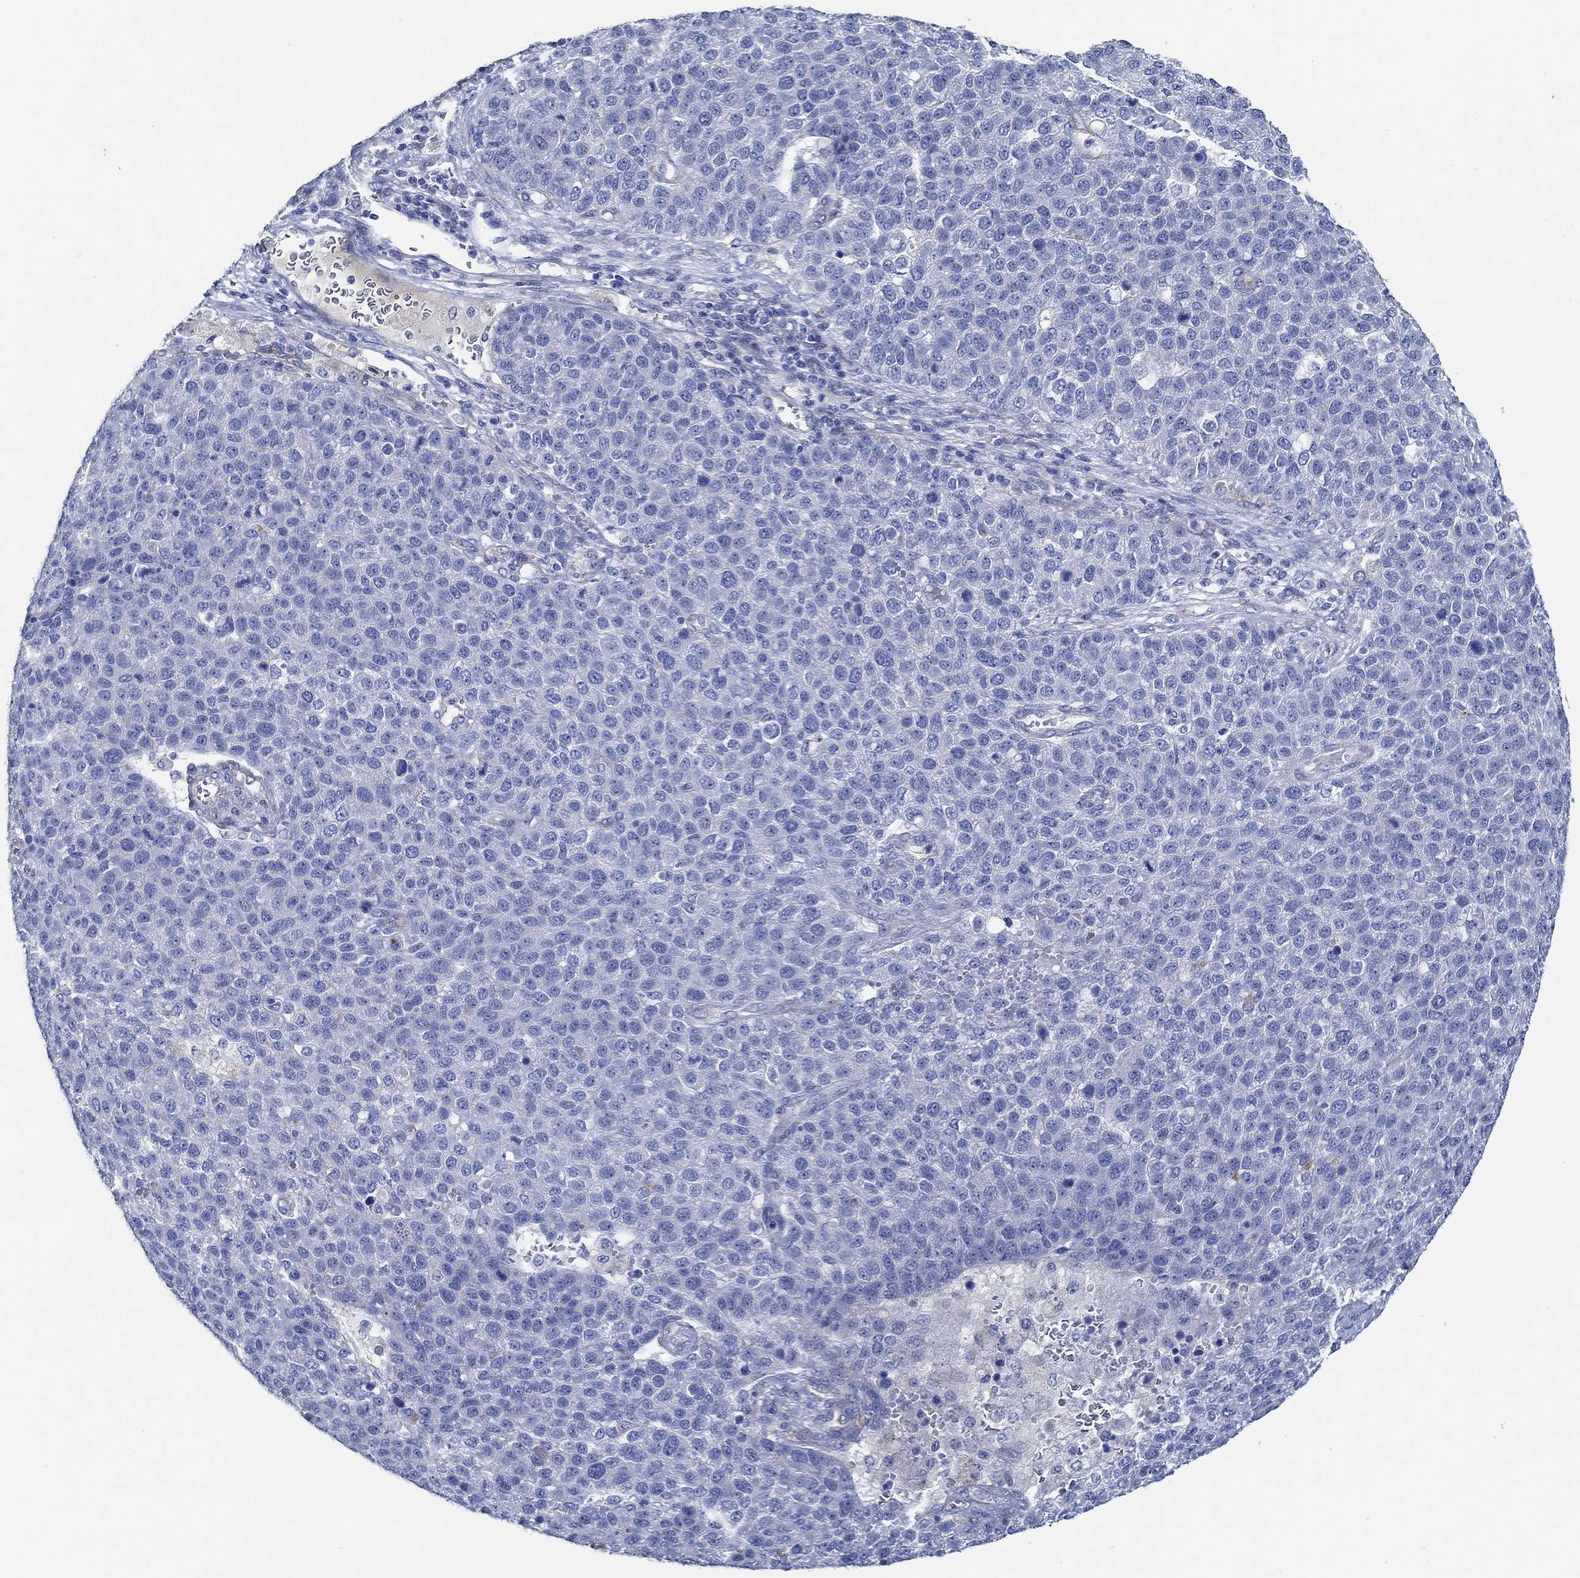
{"staining": {"intensity": "negative", "quantity": "none", "location": "none"}, "tissue": "pancreatic cancer", "cell_type": "Tumor cells", "image_type": "cancer", "snomed": [{"axis": "morphology", "description": "Adenocarcinoma, NOS"}, {"axis": "topography", "description": "Pancreas"}], "caption": "Tumor cells show no significant staining in pancreatic cancer. (DAB (3,3'-diaminobenzidine) immunohistochemistry visualized using brightfield microscopy, high magnification).", "gene": "HECW2", "patient": {"sex": "female", "age": 61}}